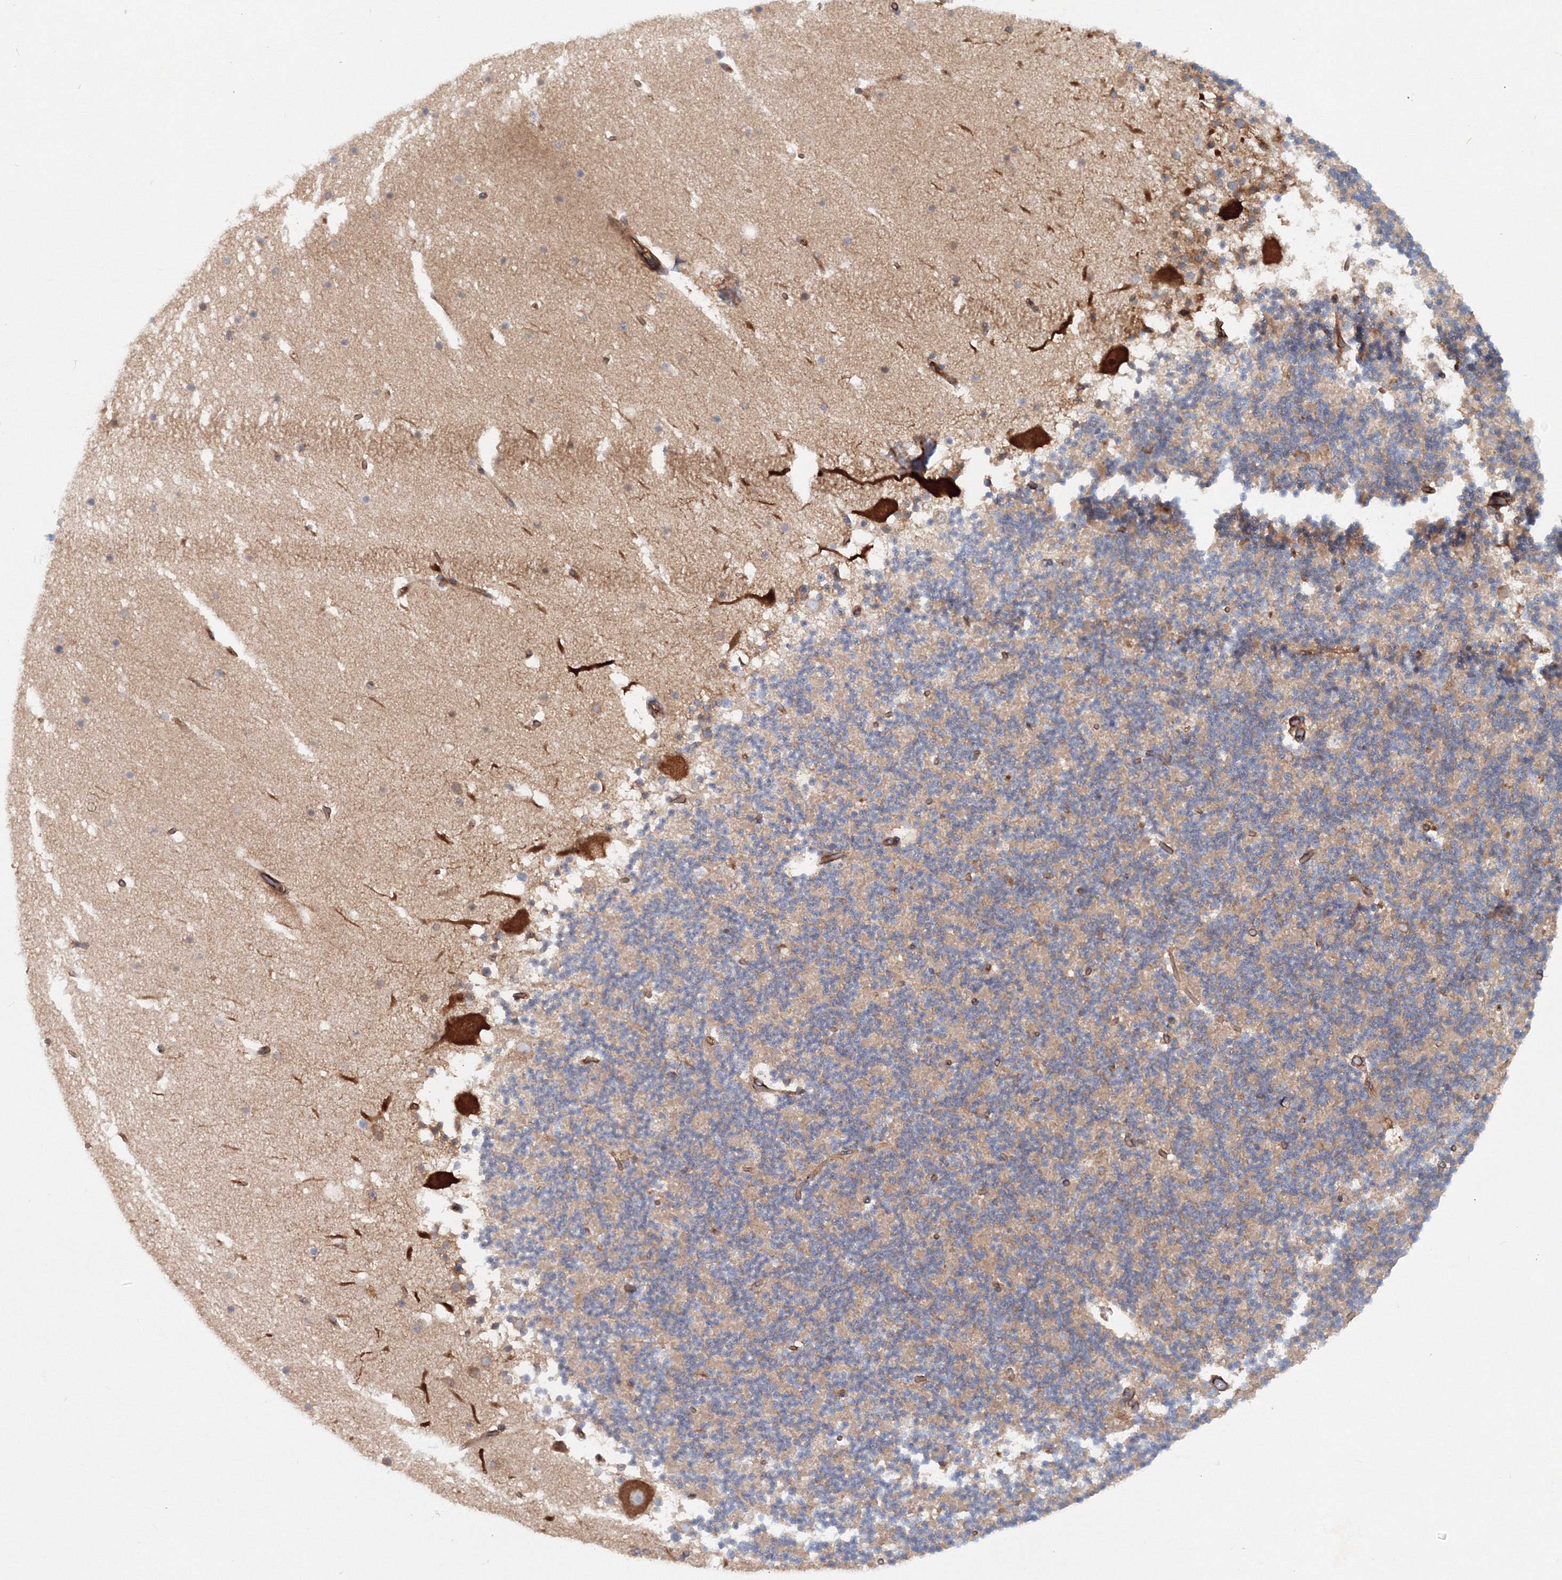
{"staining": {"intensity": "weak", "quantity": "25%-75%", "location": "cytoplasmic/membranous"}, "tissue": "cerebellum", "cell_type": "Cells in granular layer", "image_type": "normal", "snomed": [{"axis": "morphology", "description": "Normal tissue, NOS"}, {"axis": "topography", "description": "Cerebellum"}], "caption": "IHC (DAB) staining of normal cerebellum exhibits weak cytoplasmic/membranous protein expression in approximately 25%-75% of cells in granular layer.", "gene": "EXOC1", "patient": {"sex": "male", "age": 57}}